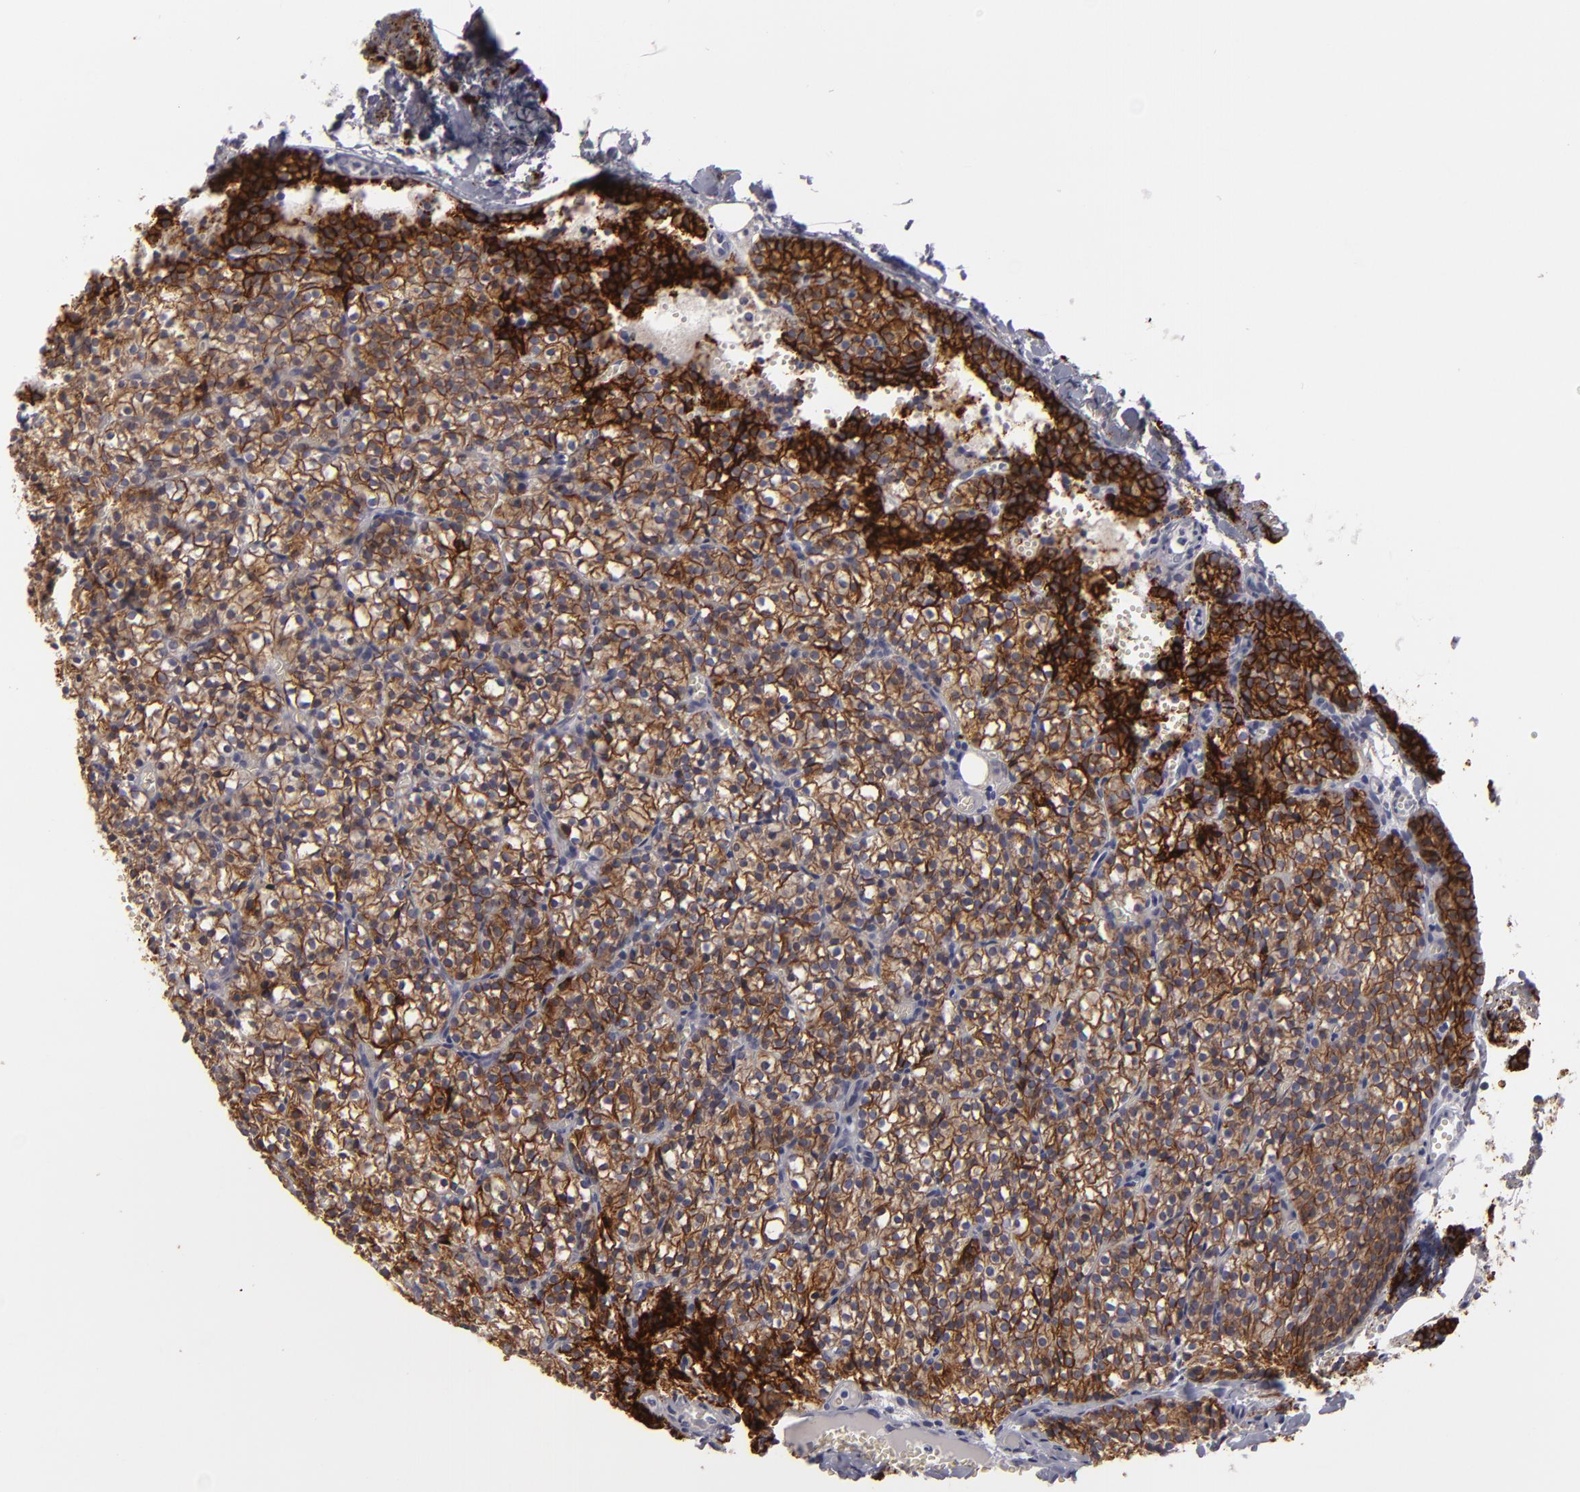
{"staining": {"intensity": "strong", "quantity": ">75%", "location": "cytoplasmic/membranous"}, "tissue": "parathyroid gland", "cell_type": "Glandular cells", "image_type": "normal", "snomed": [{"axis": "morphology", "description": "Normal tissue, NOS"}, {"axis": "topography", "description": "Parathyroid gland"}], "caption": "Immunohistochemistry (IHC) micrograph of unremarkable parathyroid gland stained for a protein (brown), which demonstrates high levels of strong cytoplasmic/membranous staining in about >75% of glandular cells.", "gene": "ALCAM", "patient": {"sex": "female", "age": 17}}